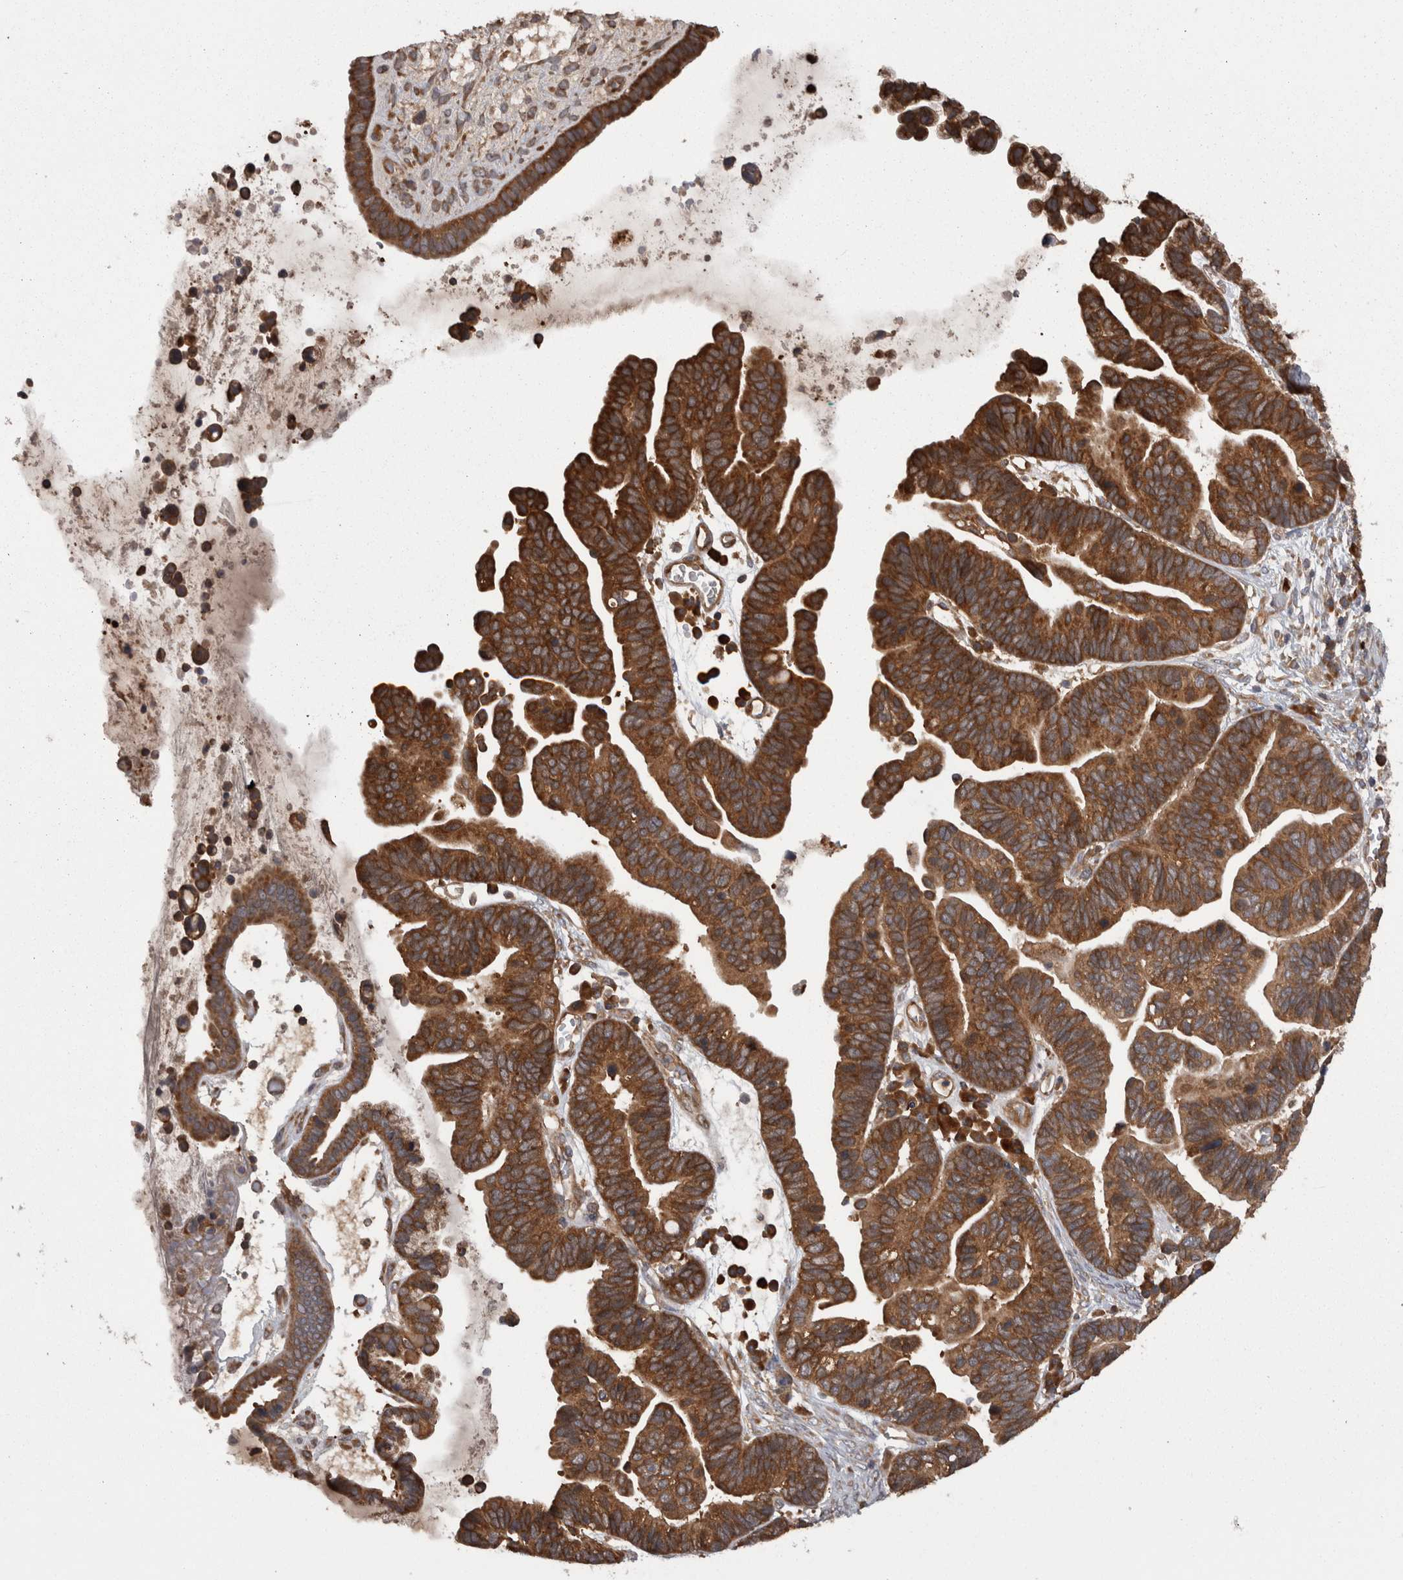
{"staining": {"intensity": "strong", "quantity": ">75%", "location": "cytoplasmic/membranous"}, "tissue": "ovarian cancer", "cell_type": "Tumor cells", "image_type": "cancer", "snomed": [{"axis": "morphology", "description": "Cystadenocarcinoma, serous, NOS"}, {"axis": "topography", "description": "Ovary"}], "caption": "Ovarian serous cystadenocarcinoma tissue shows strong cytoplasmic/membranous positivity in approximately >75% of tumor cells Nuclei are stained in blue.", "gene": "SMCR8", "patient": {"sex": "female", "age": 56}}